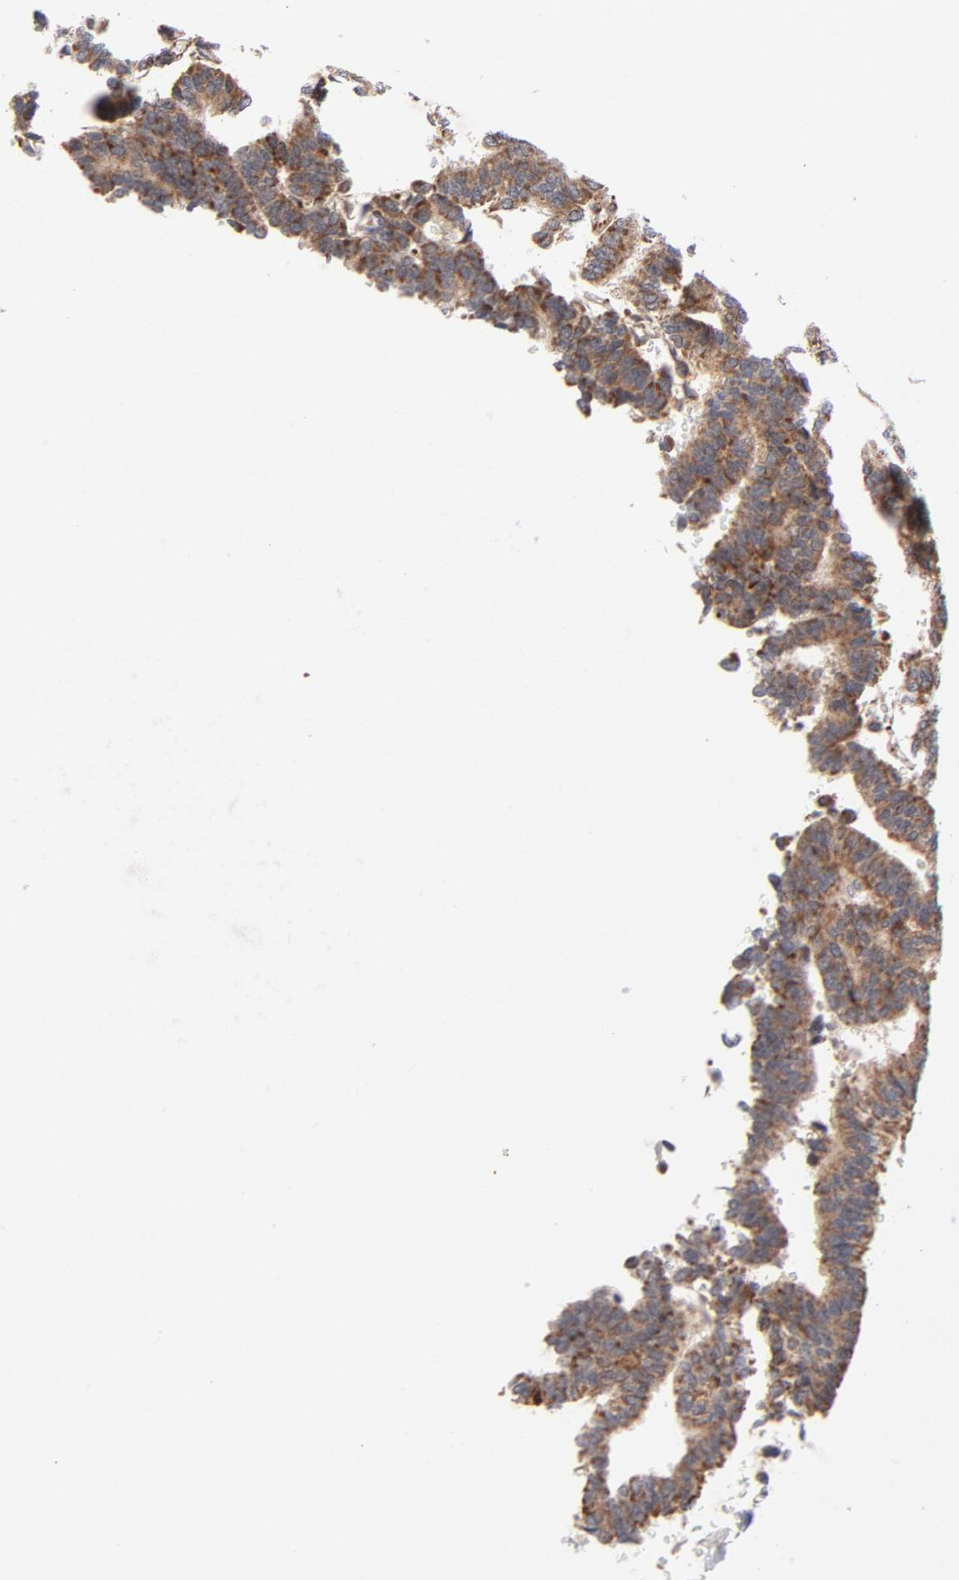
{"staining": {"intensity": "moderate", "quantity": ">75%", "location": "cytoplasmic/membranous"}, "tissue": "thyroid cancer", "cell_type": "Tumor cells", "image_type": "cancer", "snomed": [{"axis": "morphology", "description": "Papillary adenocarcinoma, NOS"}, {"axis": "topography", "description": "Thyroid gland"}], "caption": "There is medium levels of moderate cytoplasmic/membranous positivity in tumor cells of thyroid cancer, as demonstrated by immunohistochemical staining (brown color).", "gene": "DNAAF2", "patient": {"sex": "female", "age": 35}}